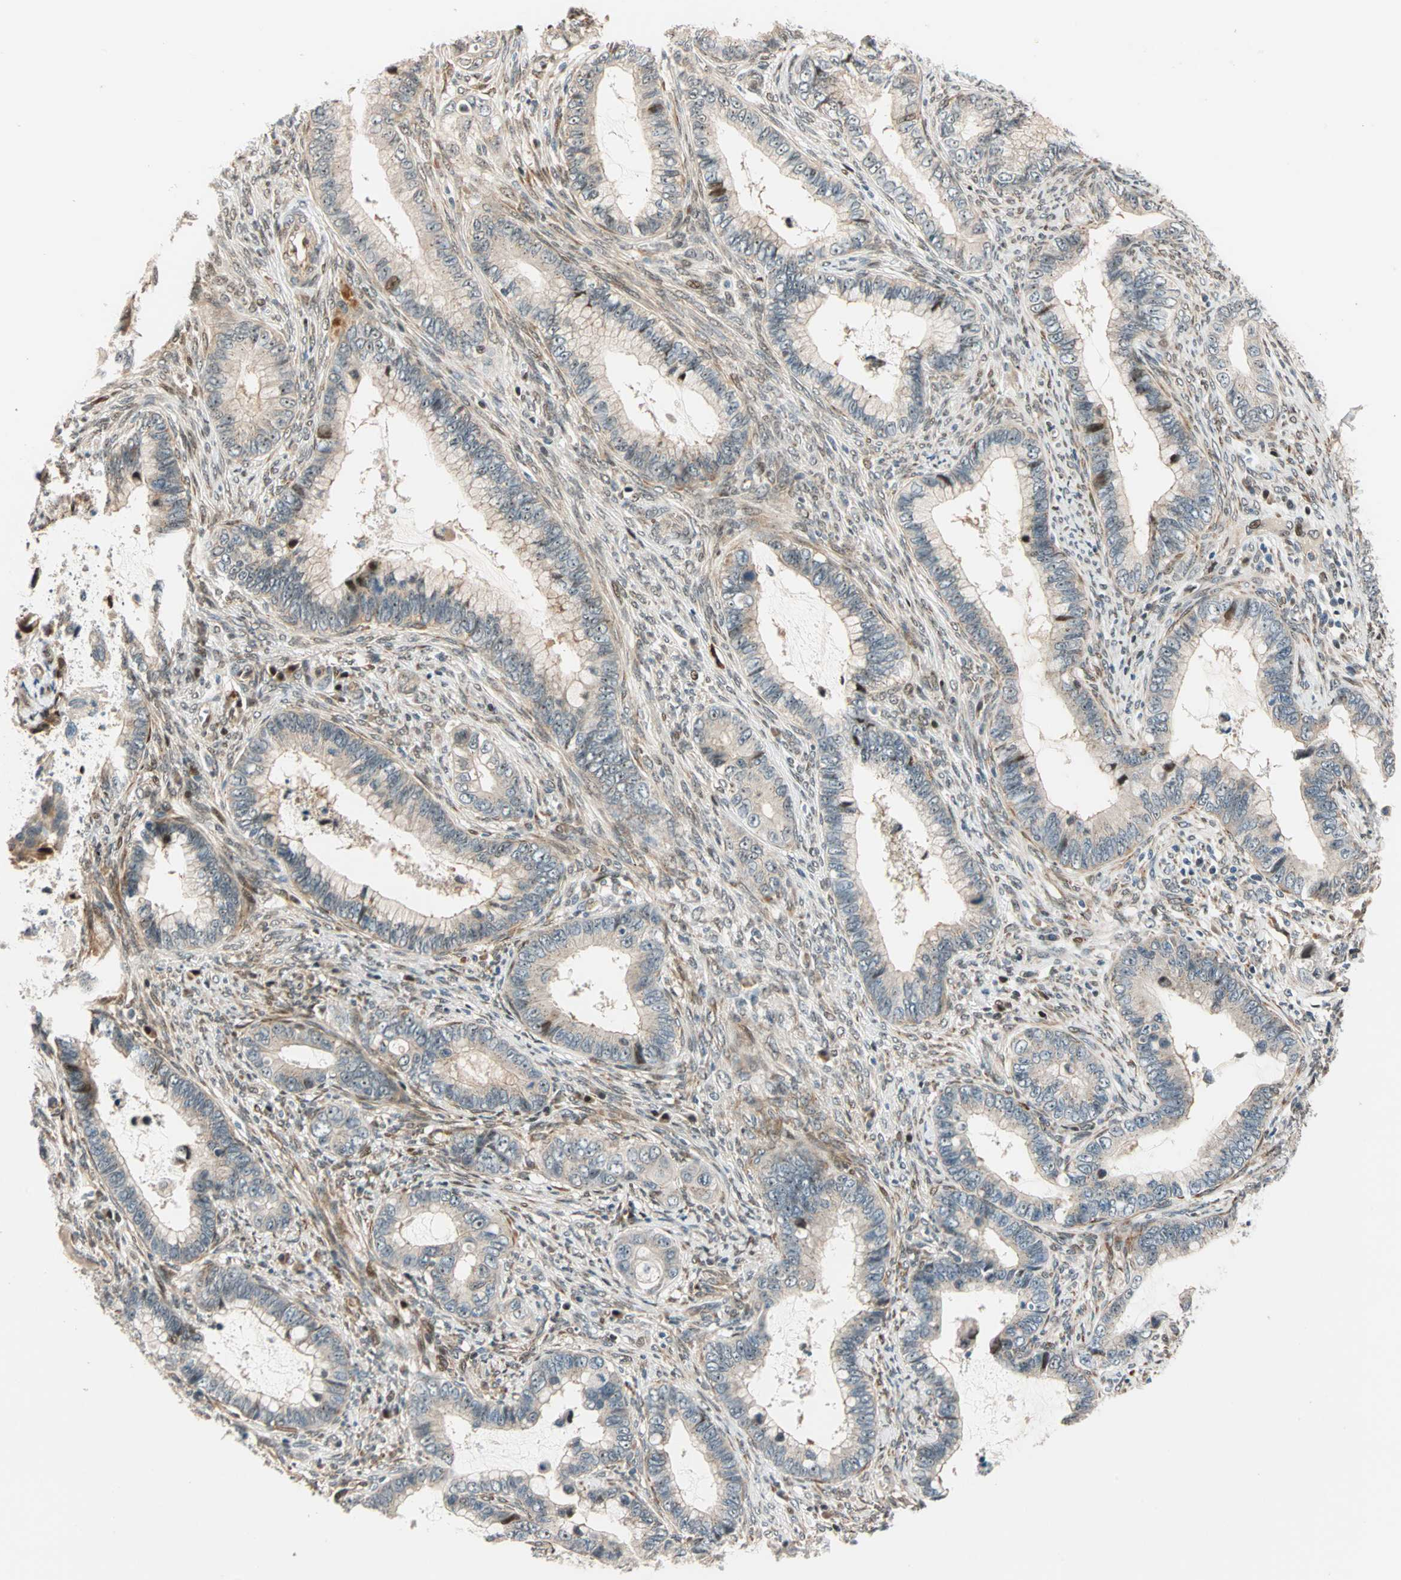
{"staining": {"intensity": "weak", "quantity": ">75%", "location": "cytoplasmic/membranous"}, "tissue": "cervical cancer", "cell_type": "Tumor cells", "image_type": "cancer", "snomed": [{"axis": "morphology", "description": "Adenocarcinoma, NOS"}, {"axis": "topography", "description": "Cervix"}], "caption": "Protein staining demonstrates weak cytoplasmic/membranous positivity in about >75% of tumor cells in adenocarcinoma (cervical). The protein is stained brown, and the nuclei are stained in blue (DAB IHC with brightfield microscopy, high magnification).", "gene": "HECW1", "patient": {"sex": "female", "age": 44}}